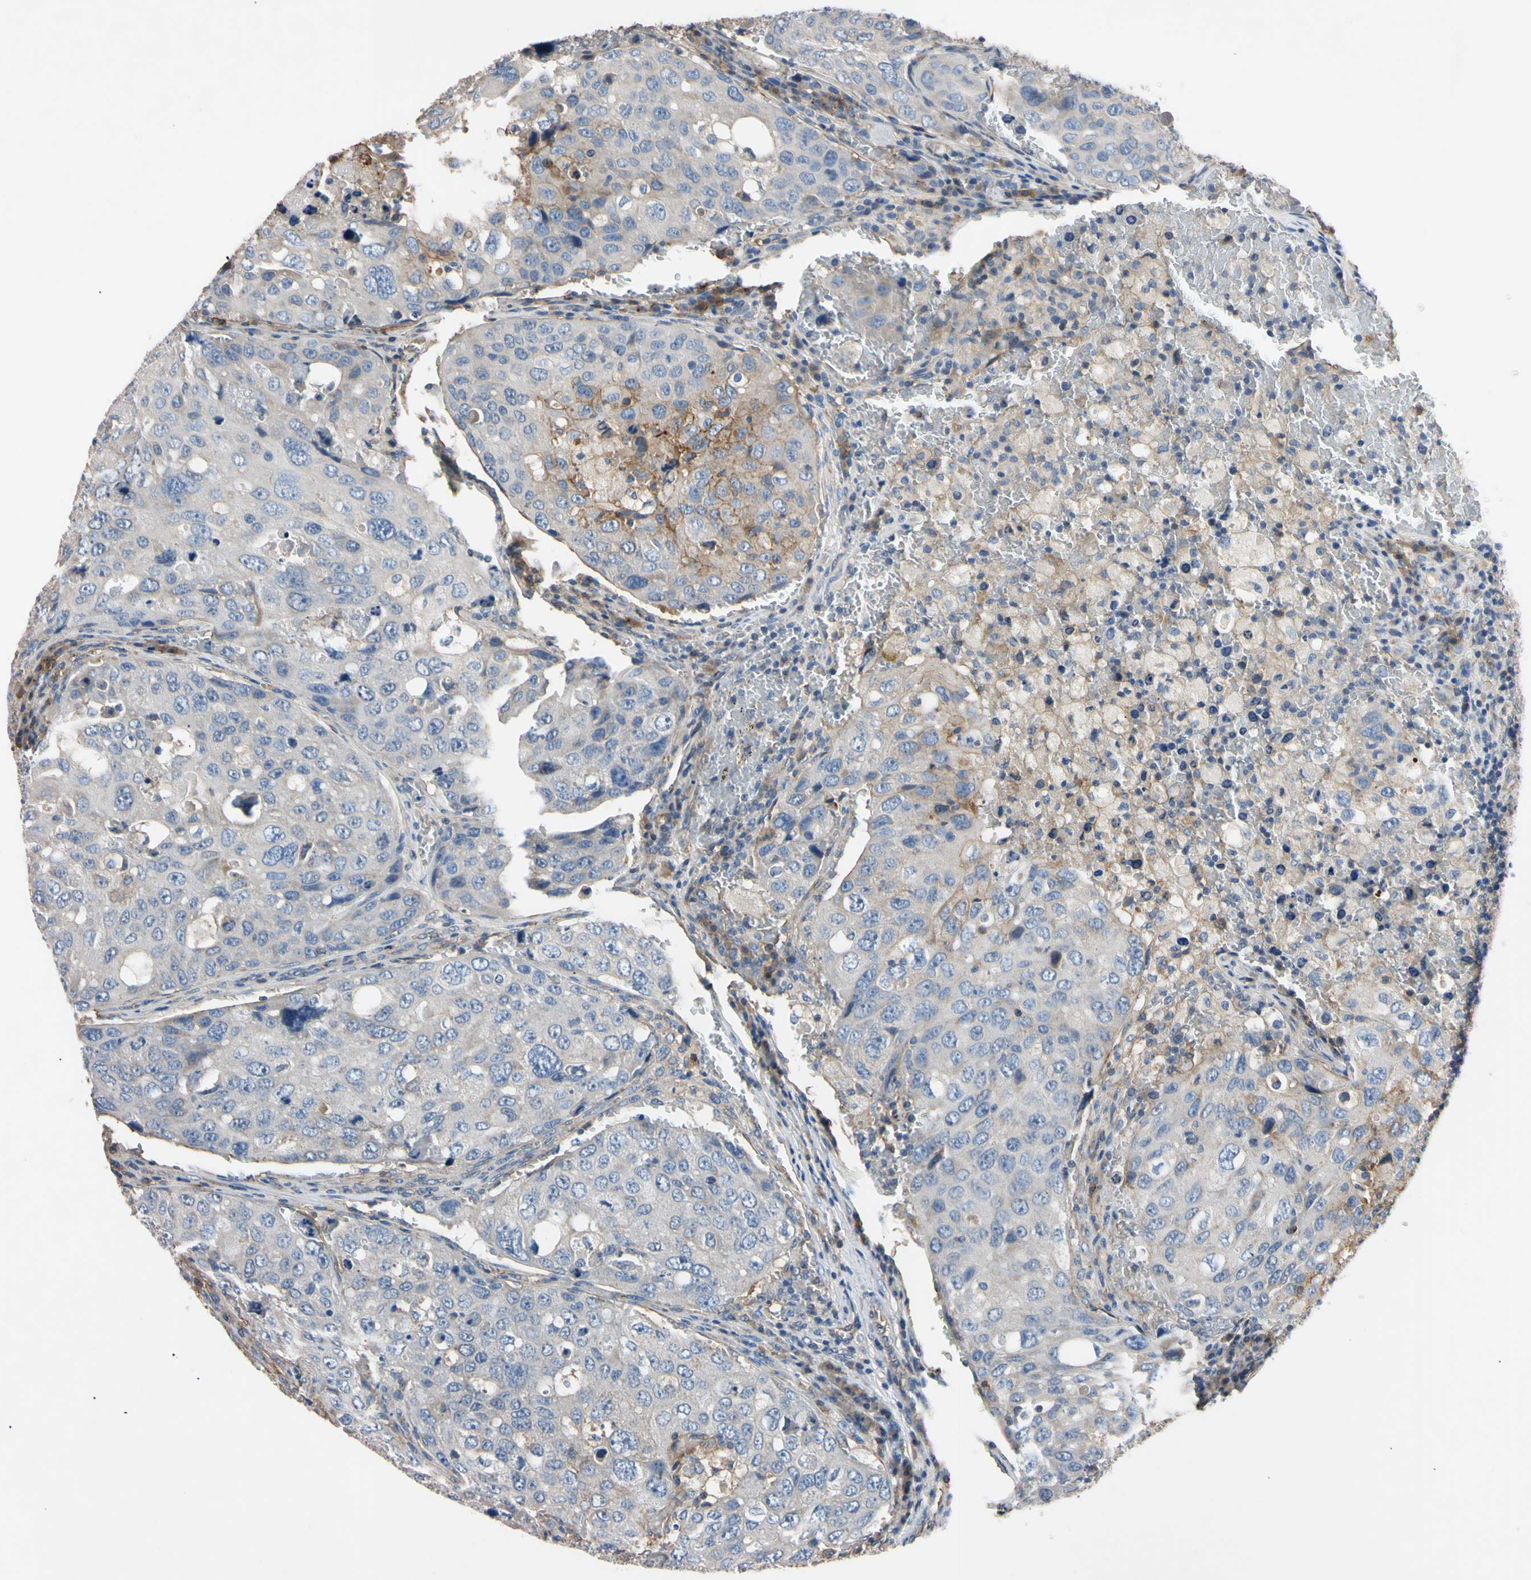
{"staining": {"intensity": "moderate", "quantity": "<25%", "location": "cytoplasmic/membranous"}, "tissue": "urothelial cancer", "cell_type": "Tumor cells", "image_type": "cancer", "snomed": [{"axis": "morphology", "description": "Urothelial carcinoma, High grade"}, {"axis": "topography", "description": "Lymph node"}, {"axis": "topography", "description": "Urinary bladder"}], "caption": "The histopathology image displays staining of urothelial cancer, revealing moderate cytoplasmic/membranous protein staining (brown color) within tumor cells.", "gene": "PNKD", "patient": {"sex": "male", "age": 51}}